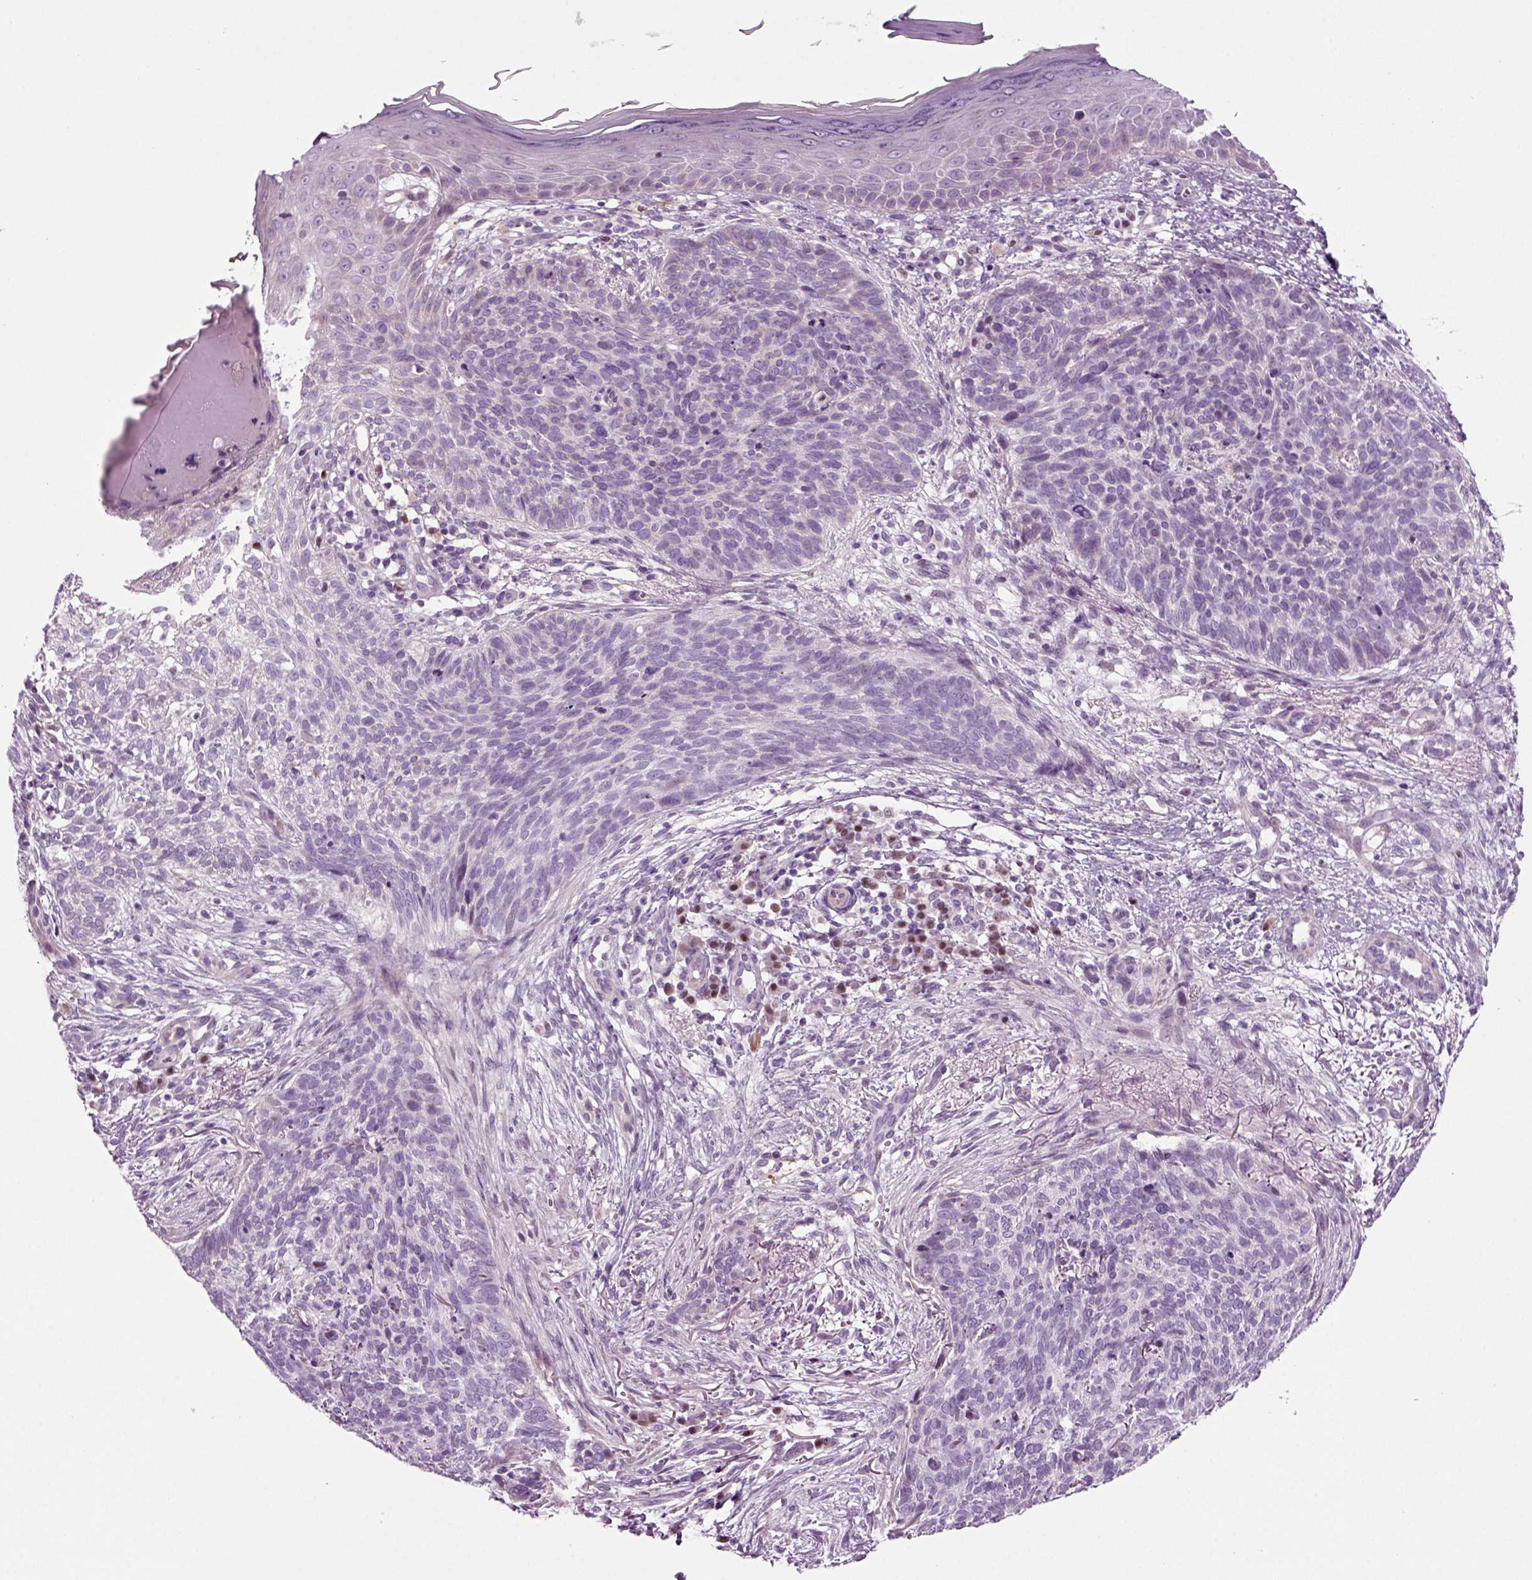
{"staining": {"intensity": "negative", "quantity": "none", "location": "none"}, "tissue": "skin cancer", "cell_type": "Tumor cells", "image_type": "cancer", "snomed": [{"axis": "morphology", "description": "Basal cell carcinoma"}, {"axis": "topography", "description": "Skin"}], "caption": "Tumor cells show no significant expression in skin basal cell carcinoma.", "gene": "ARID3A", "patient": {"sex": "male", "age": 64}}